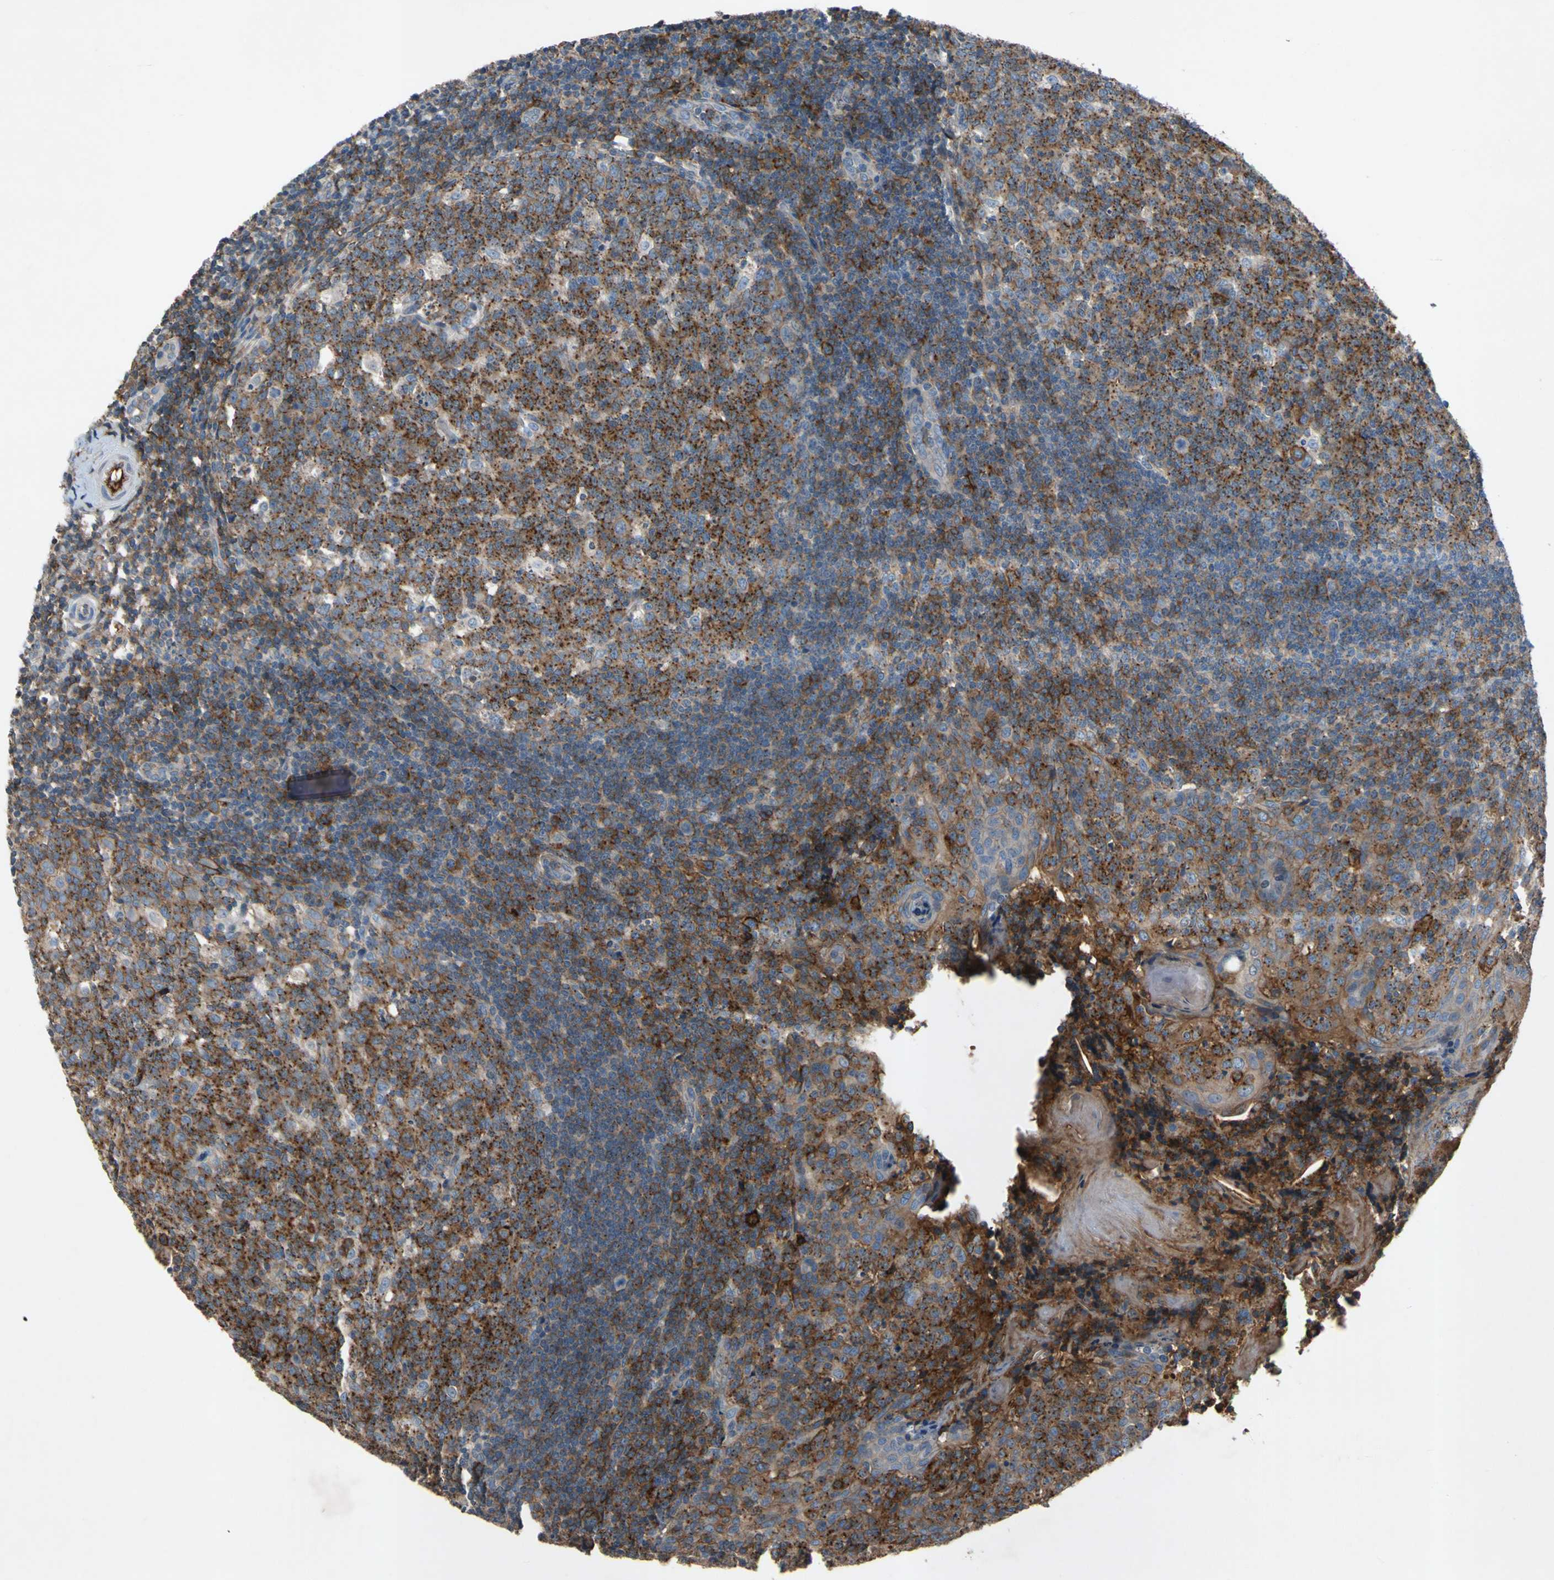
{"staining": {"intensity": "strong", "quantity": ">75%", "location": "cytoplasmic/membranous"}, "tissue": "tonsil", "cell_type": "Germinal center cells", "image_type": "normal", "snomed": [{"axis": "morphology", "description": "Normal tissue, NOS"}, {"axis": "topography", "description": "Tonsil"}], "caption": "Strong cytoplasmic/membranous positivity for a protein is appreciated in about >75% of germinal center cells of unremarkable tonsil using IHC.", "gene": "NDFIP2", "patient": {"sex": "female", "age": 19}}